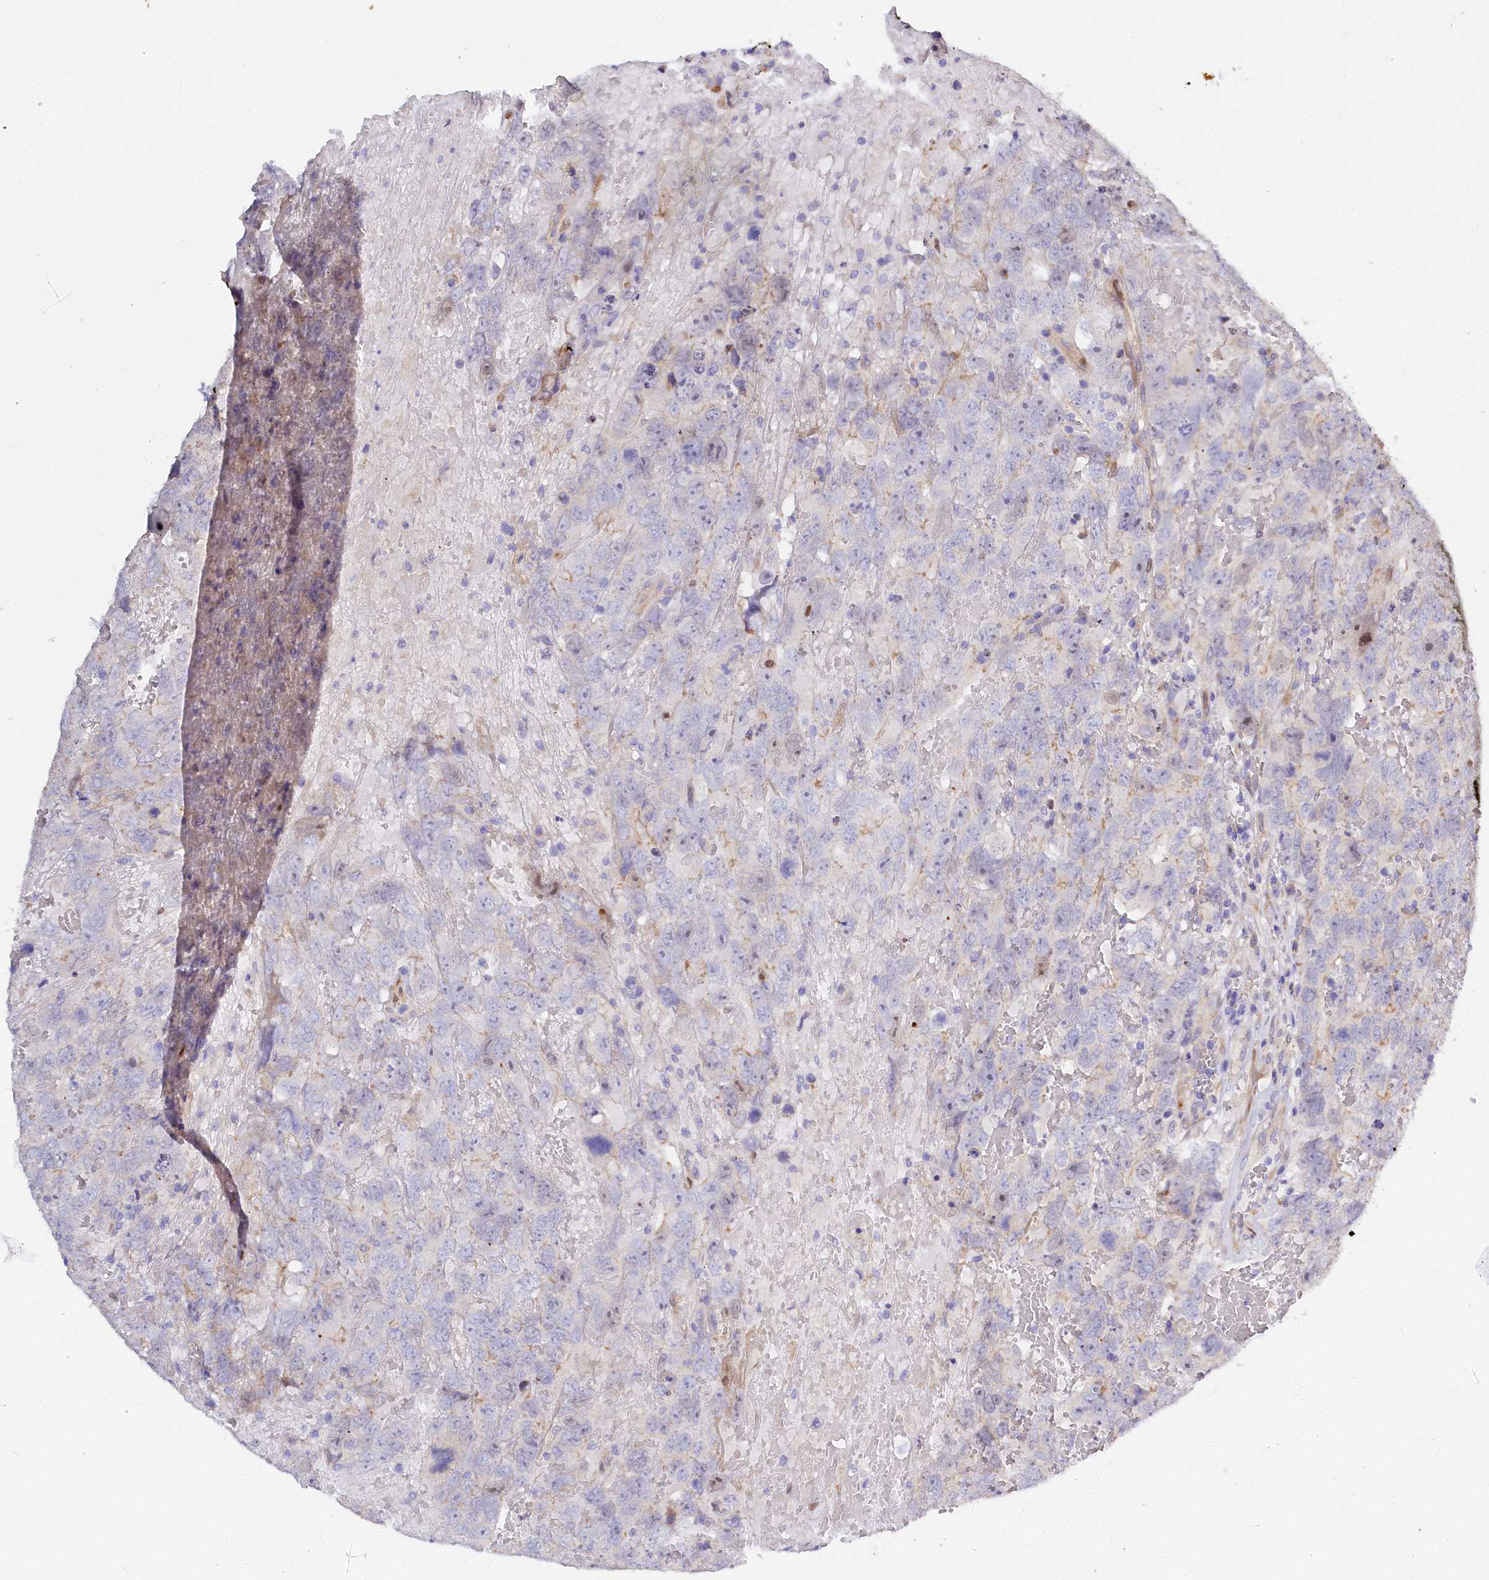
{"staining": {"intensity": "negative", "quantity": "none", "location": "none"}, "tissue": "testis cancer", "cell_type": "Tumor cells", "image_type": "cancer", "snomed": [{"axis": "morphology", "description": "Carcinoma, Embryonal, NOS"}, {"axis": "topography", "description": "Testis"}], "caption": "Tumor cells are negative for protein expression in human embryonal carcinoma (testis).", "gene": "WNT8A", "patient": {"sex": "male", "age": 45}}